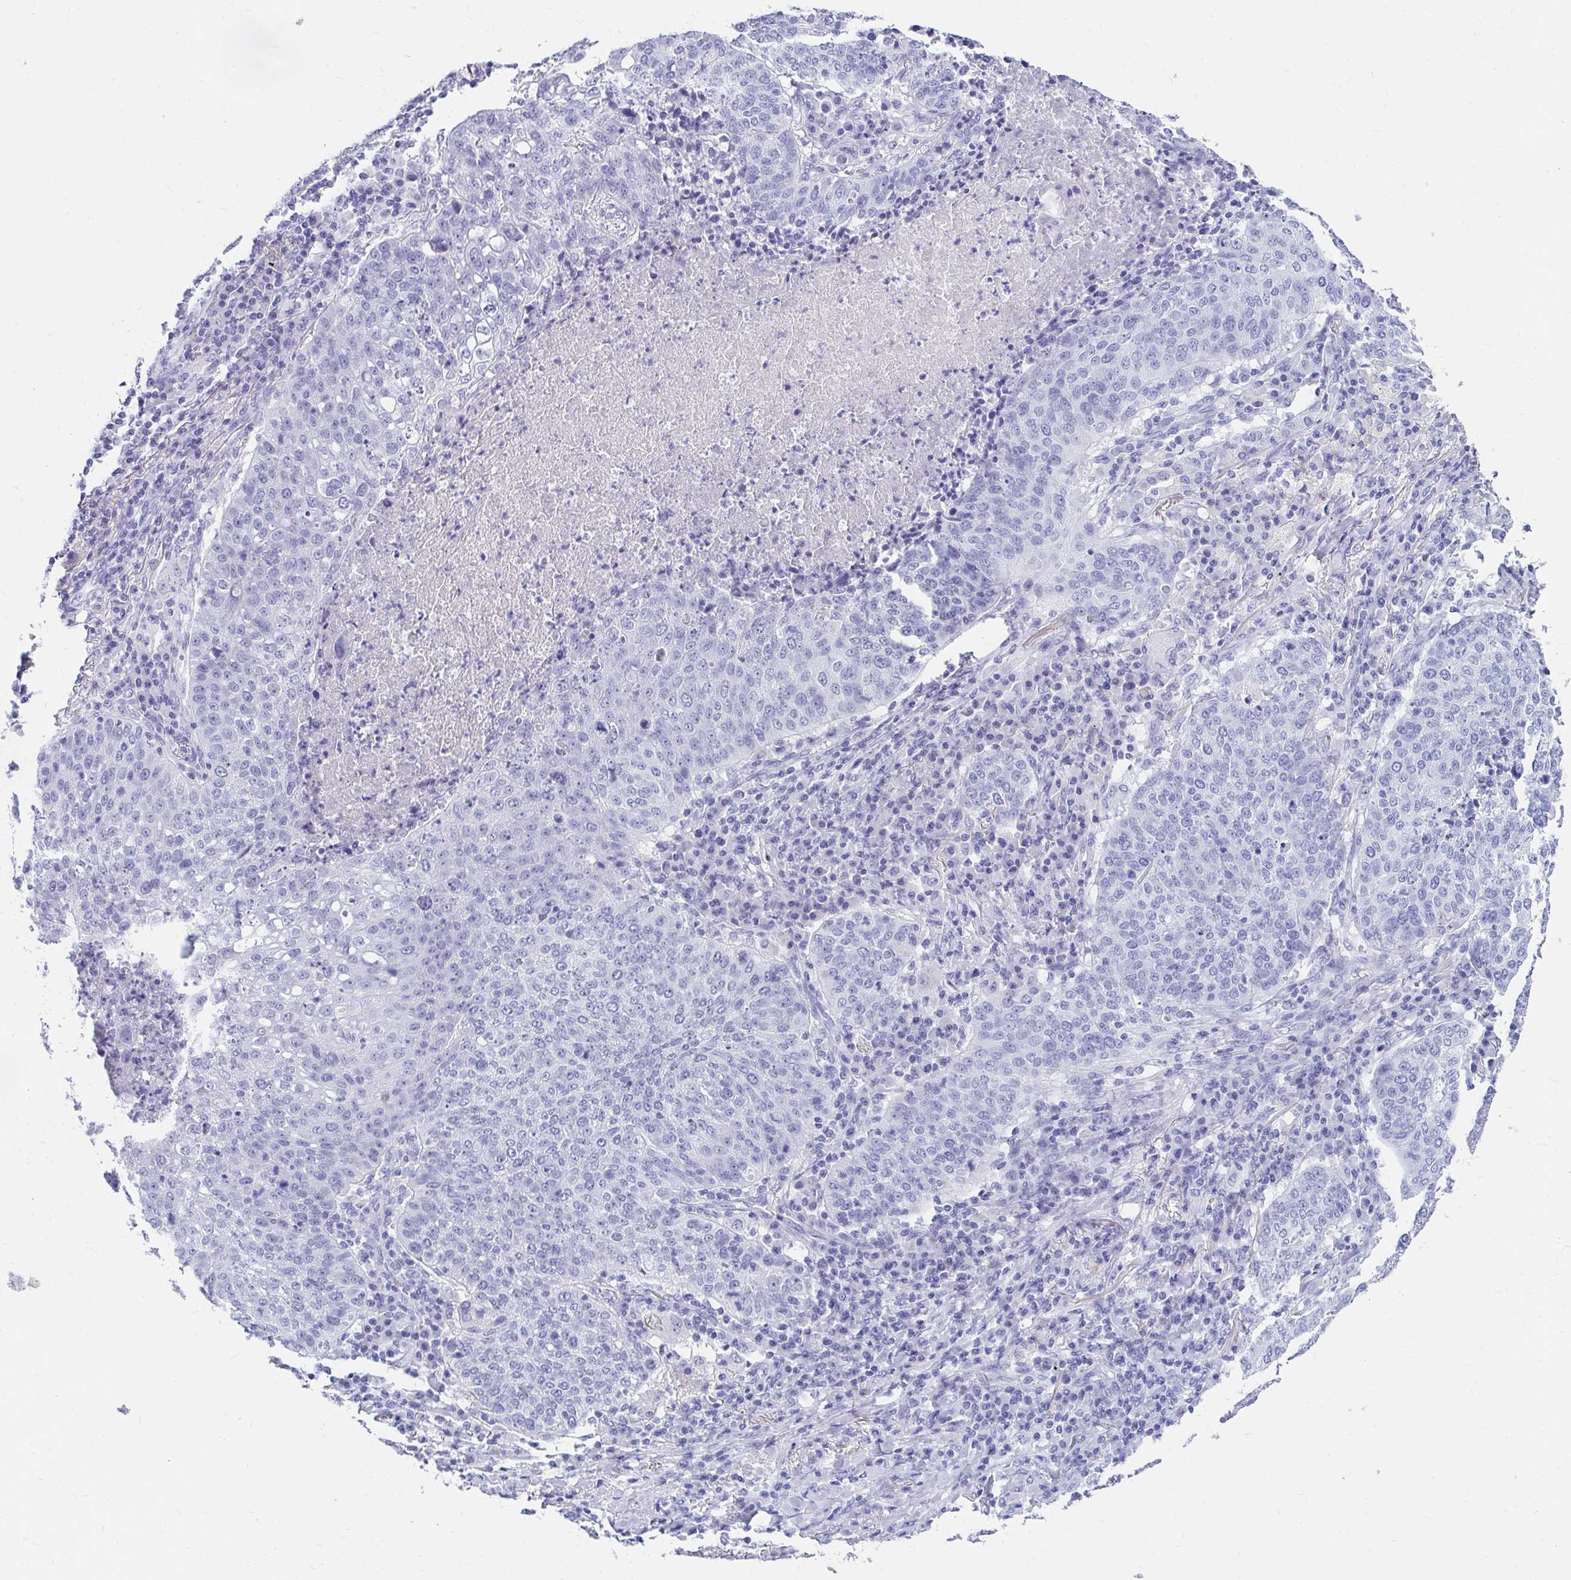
{"staining": {"intensity": "negative", "quantity": "none", "location": "none"}, "tissue": "lung cancer", "cell_type": "Tumor cells", "image_type": "cancer", "snomed": [{"axis": "morphology", "description": "Squamous cell carcinoma, NOS"}, {"axis": "topography", "description": "Lung"}], "caption": "Micrograph shows no significant protein expression in tumor cells of lung cancer (squamous cell carcinoma). (Immunohistochemistry, brightfield microscopy, high magnification).", "gene": "DPEP3", "patient": {"sex": "male", "age": 63}}